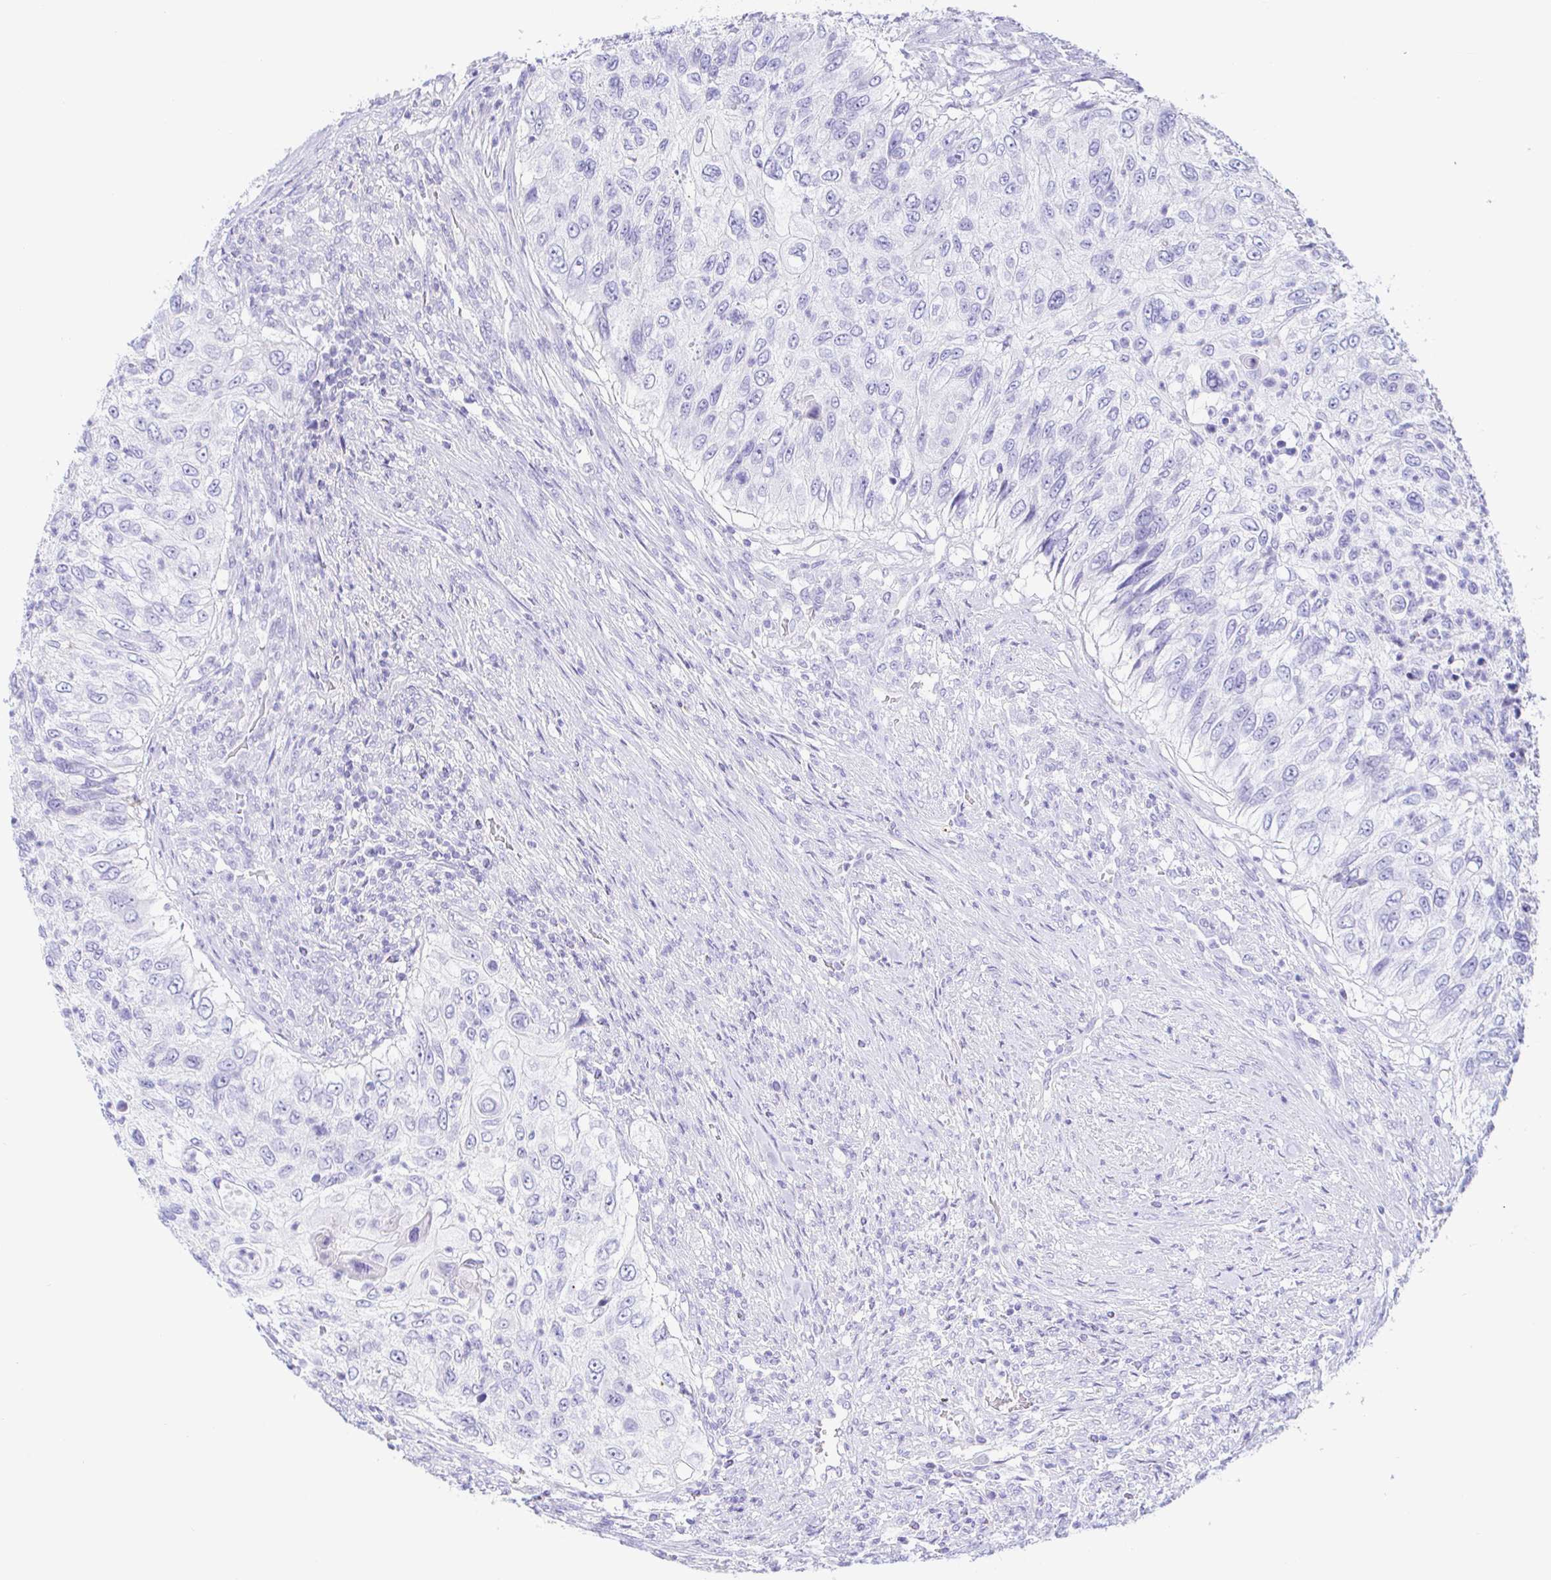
{"staining": {"intensity": "negative", "quantity": "none", "location": "none"}, "tissue": "urothelial cancer", "cell_type": "Tumor cells", "image_type": "cancer", "snomed": [{"axis": "morphology", "description": "Urothelial carcinoma, High grade"}, {"axis": "topography", "description": "Urinary bladder"}], "caption": "Immunohistochemical staining of urothelial cancer exhibits no significant expression in tumor cells.", "gene": "PINLYP", "patient": {"sex": "female", "age": 60}}